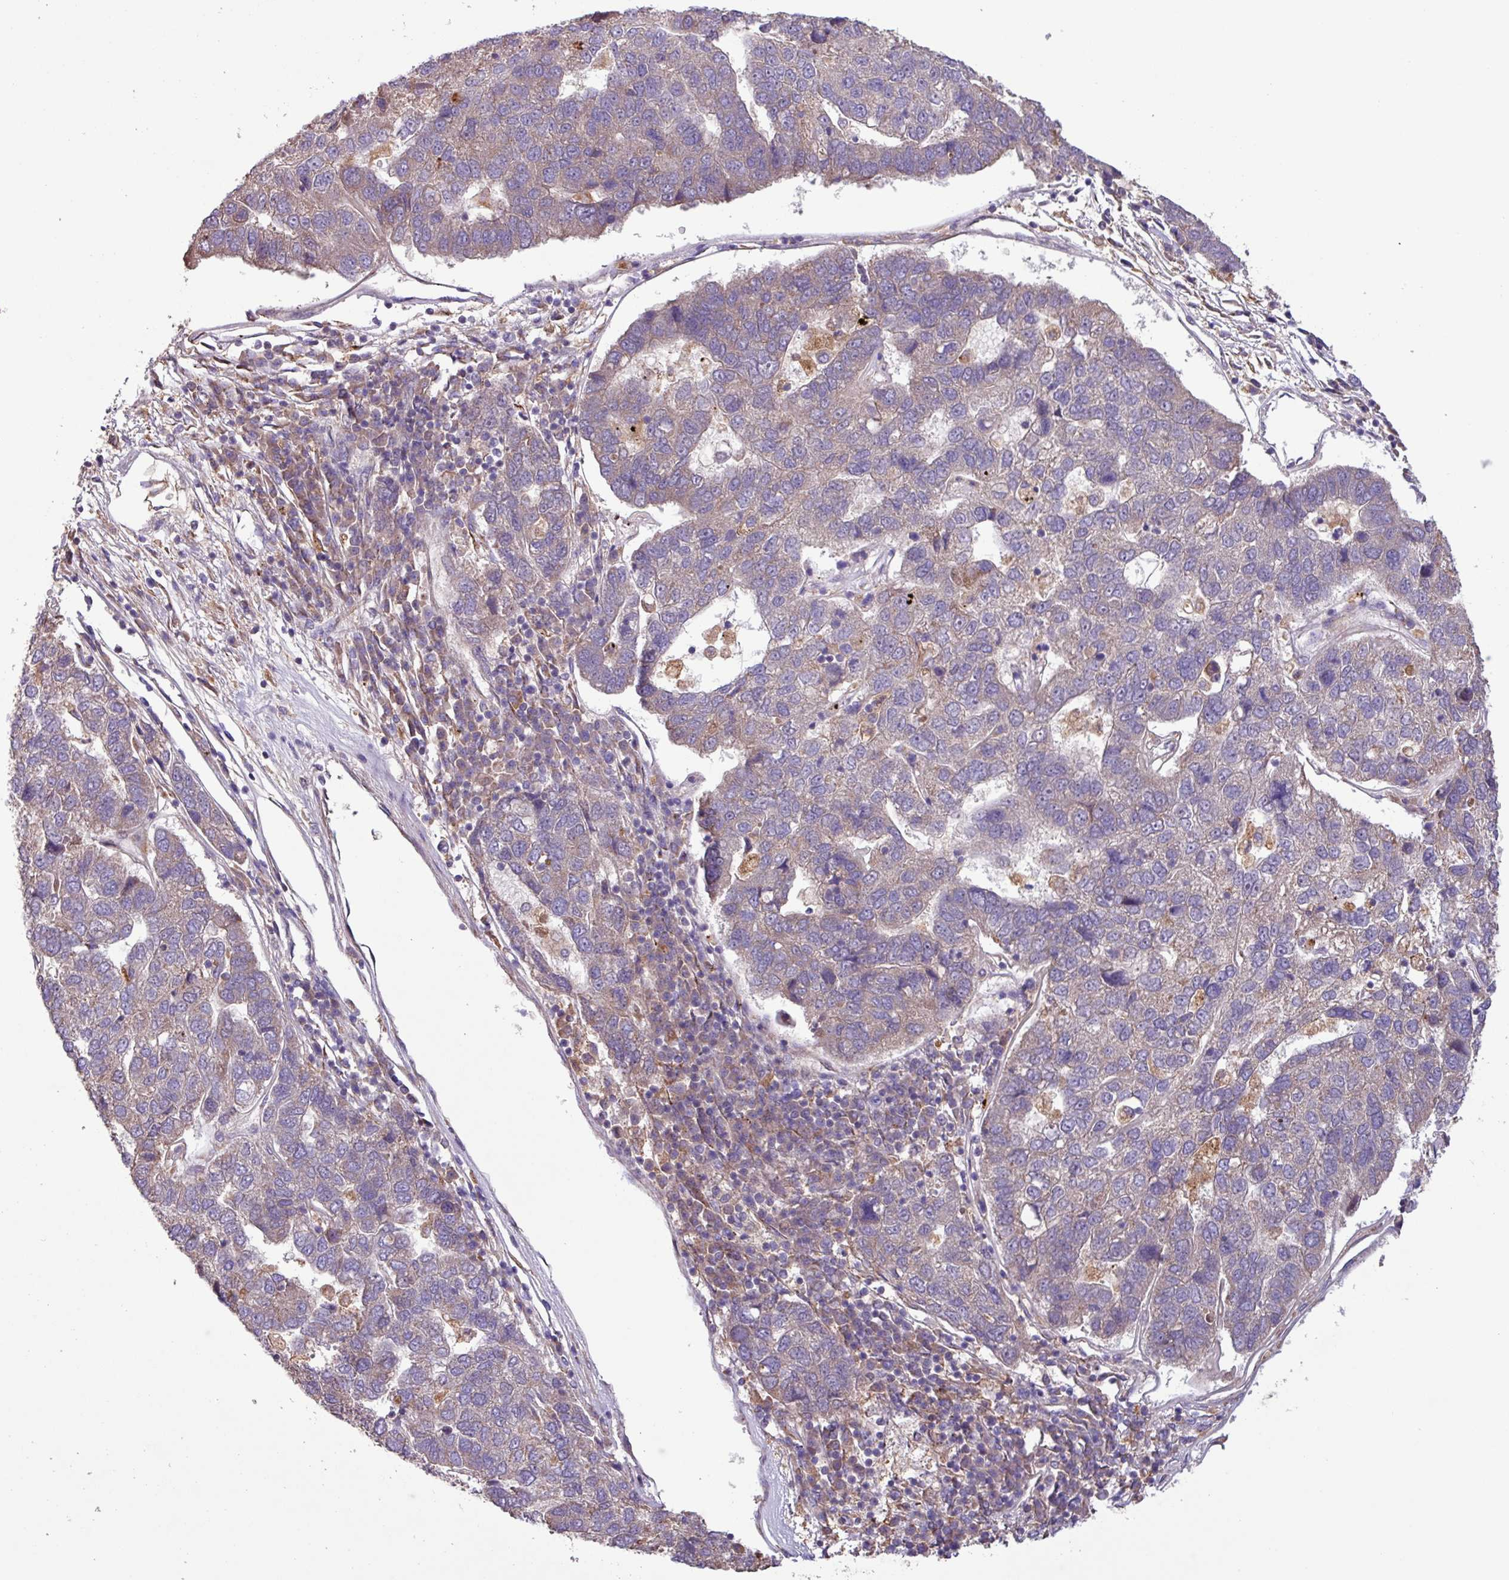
{"staining": {"intensity": "negative", "quantity": "none", "location": "none"}, "tissue": "pancreatic cancer", "cell_type": "Tumor cells", "image_type": "cancer", "snomed": [{"axis": "morphology", "description": "Adenocarcinoma, NOS"}, {"axis": "topography", "description": "Pancreas"}], "caption": "Tumor cells are negative for protein expression in human pancreatic cancer.", "gene": "PTPRQ", "patient": {"sex": "female", "age": 61}}